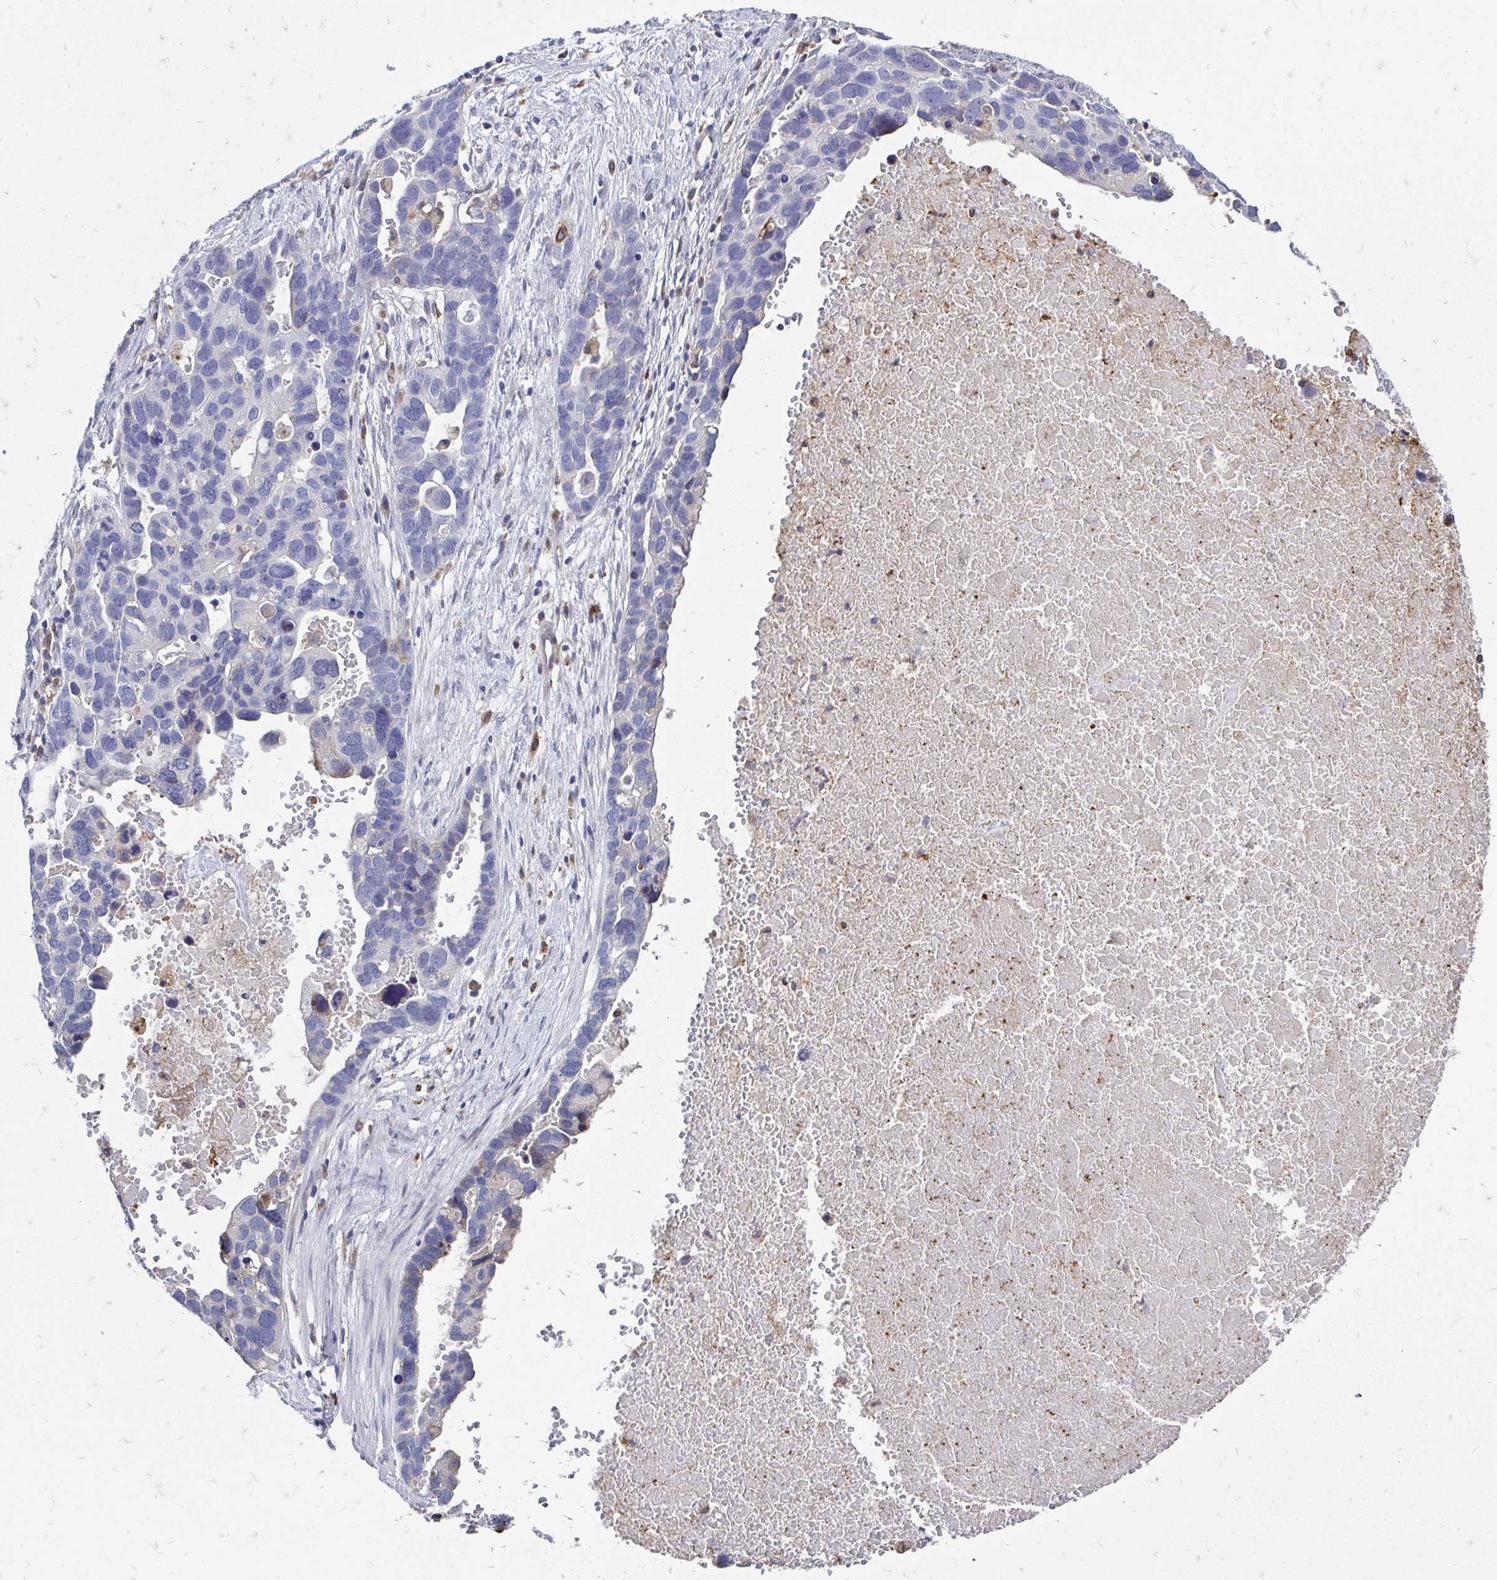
{"staining": {"intensity": "negative", "quantity": "none", "location": "none"}, "tissue": "ovarian cancer", "cell_type": "Tumor cells", "image_type": "cancer", "snomed": [{"axis": "morphology", "description": "Cystadenocarcinoma, serous, NOS"}, {"axis": "topography", "description": "Ovary"}], "caption": "Human ovarian cancer stained for a protein using immunohistochemistry (IHC) shows no expression in tumor cells.", "gene": "CDKL1", "patient": {"sex": "female", "age": 54}}